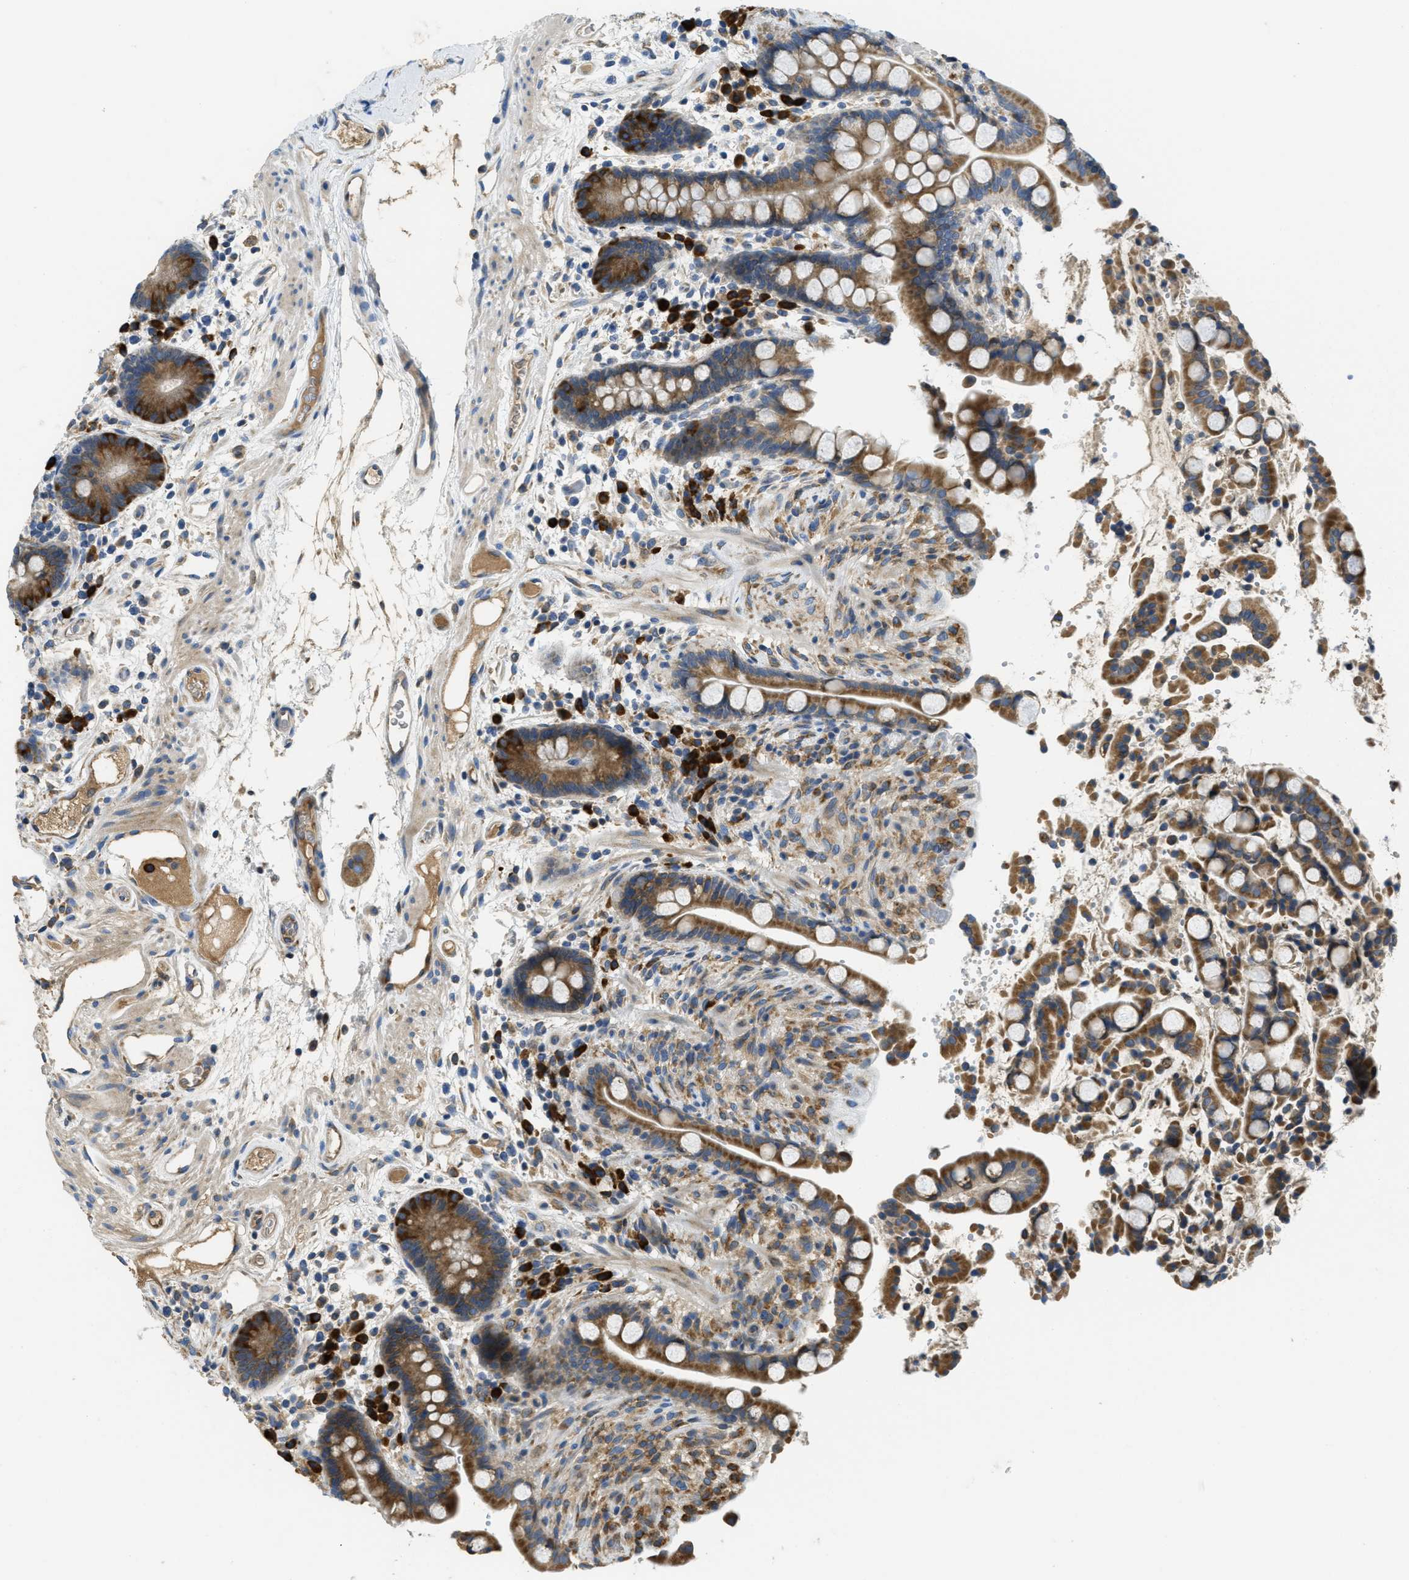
{"staining": {"intensity": "moderate", "quantity": ">75%", "location": "cytoplasmic/membranous"}, "tissue": "colon", "cell_type": "Endothelial cells", "image_type": "normal", "snomed": [{"axis": "morphology", "description": "Normal tissue, NOS"}, {"axis": "topography", "description": "Colon"}], "caption": "IHC image of benign colon: colon stained using IHC displays medium levels of moderate protein expression localized specifically in the cytoplasmic/membranous of endothelial cells, appearing as a cytoplasmic/membranous brown color.", "gene": "SSR1", "patient": {"sex": "male", "age": 73}}